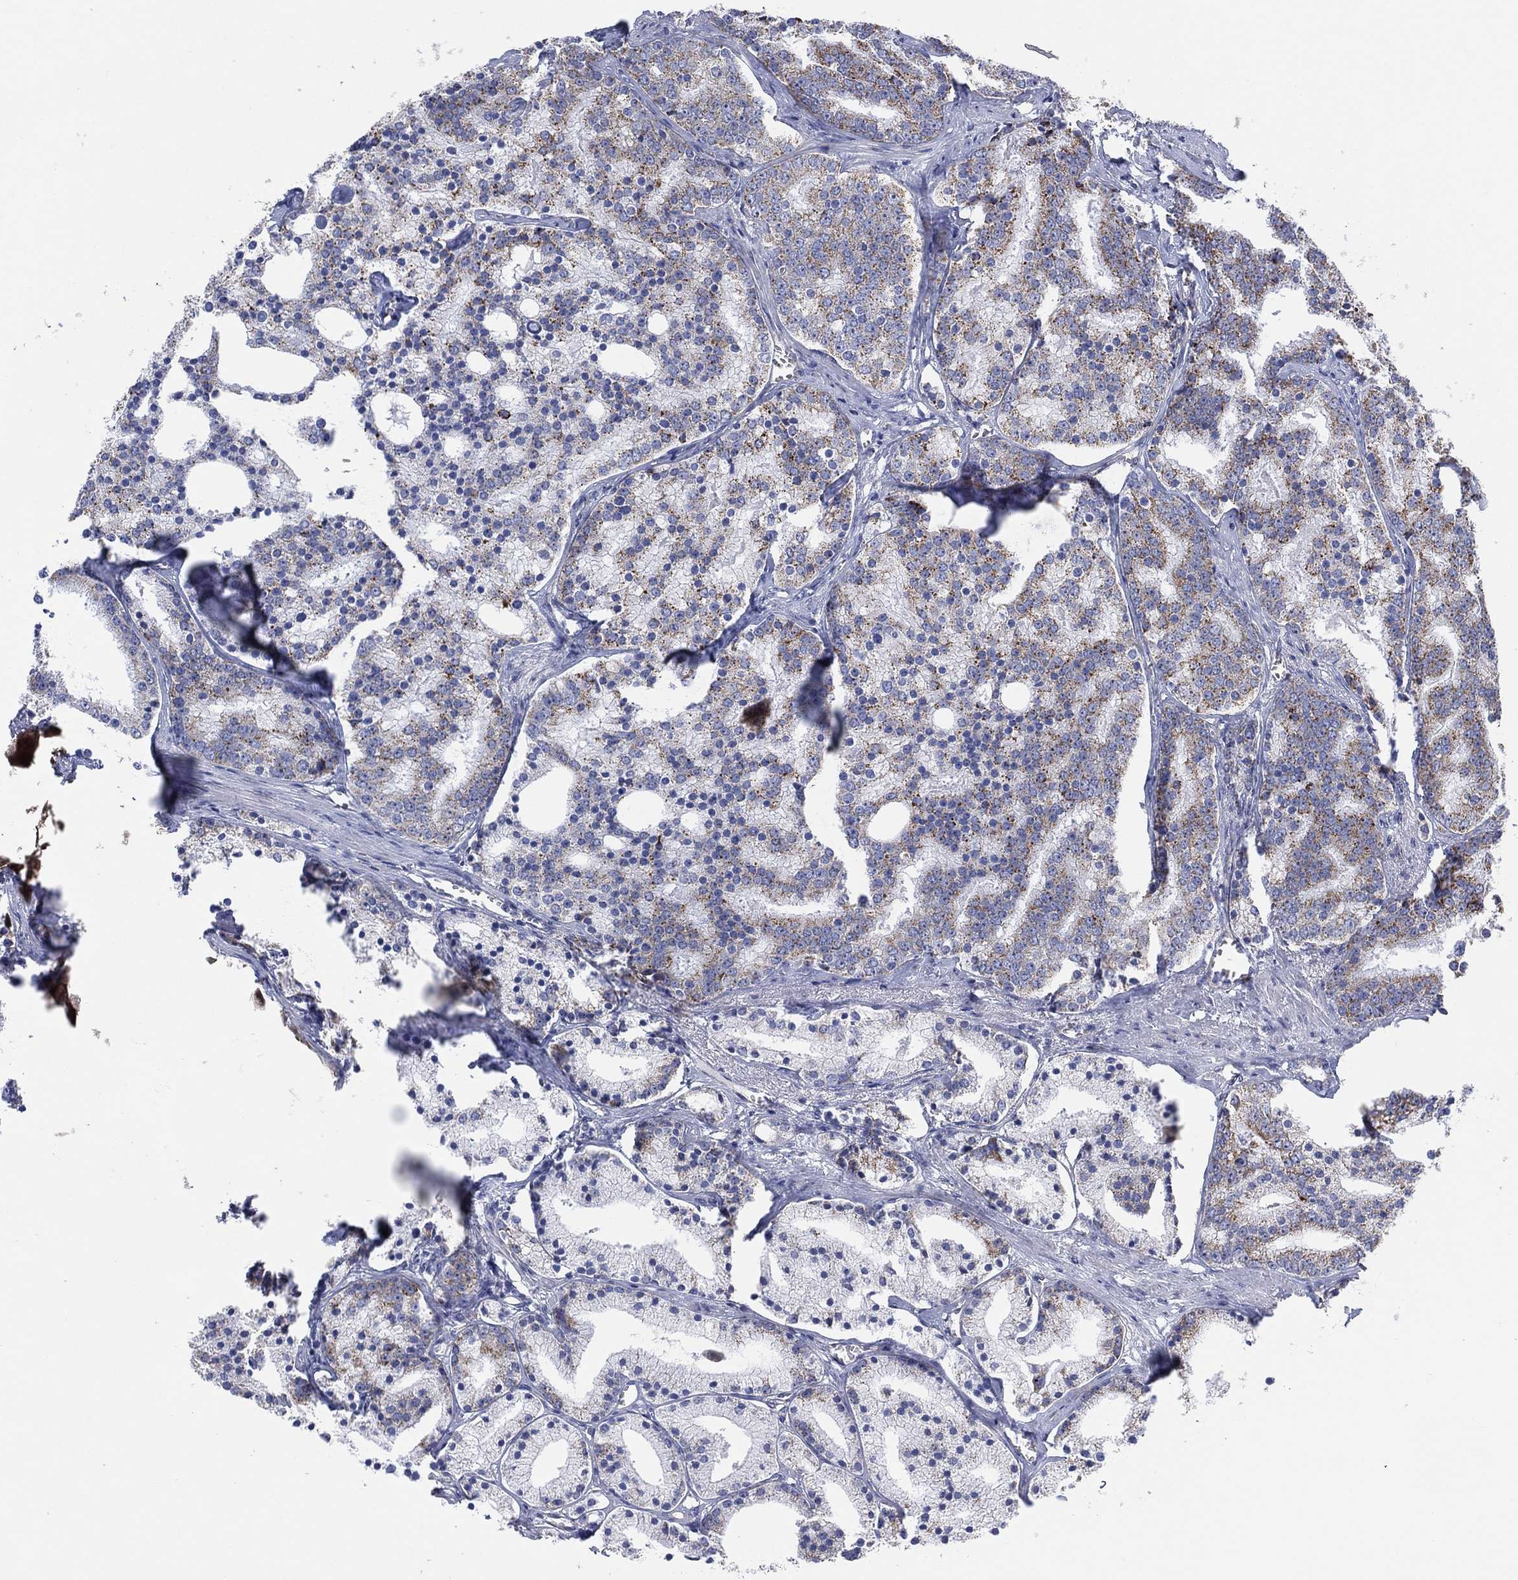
{"staining": {"intensity": "weak", "quantity": "25%-75%", "location": "cytoplasmic/membranous"}, "tissue": "prostate cancer", "cell_type": "Tumor cells", "image_type": "cancer", "snomed": [{"axis": "morphology", "description": "Adenocarcinoma, NOS"}, {"axis": "topography", "description": "Prostate"}], "caption": "IHC (DAB (3,3'-diaminobenzidine)) staining of prostate adenocarcinoma displays weak cytoplasmic/membranous protein positivity in approximately 25%-75% of tumor cells.", "gene": "INA", "patient": {"sex": "male", "age": 69}}